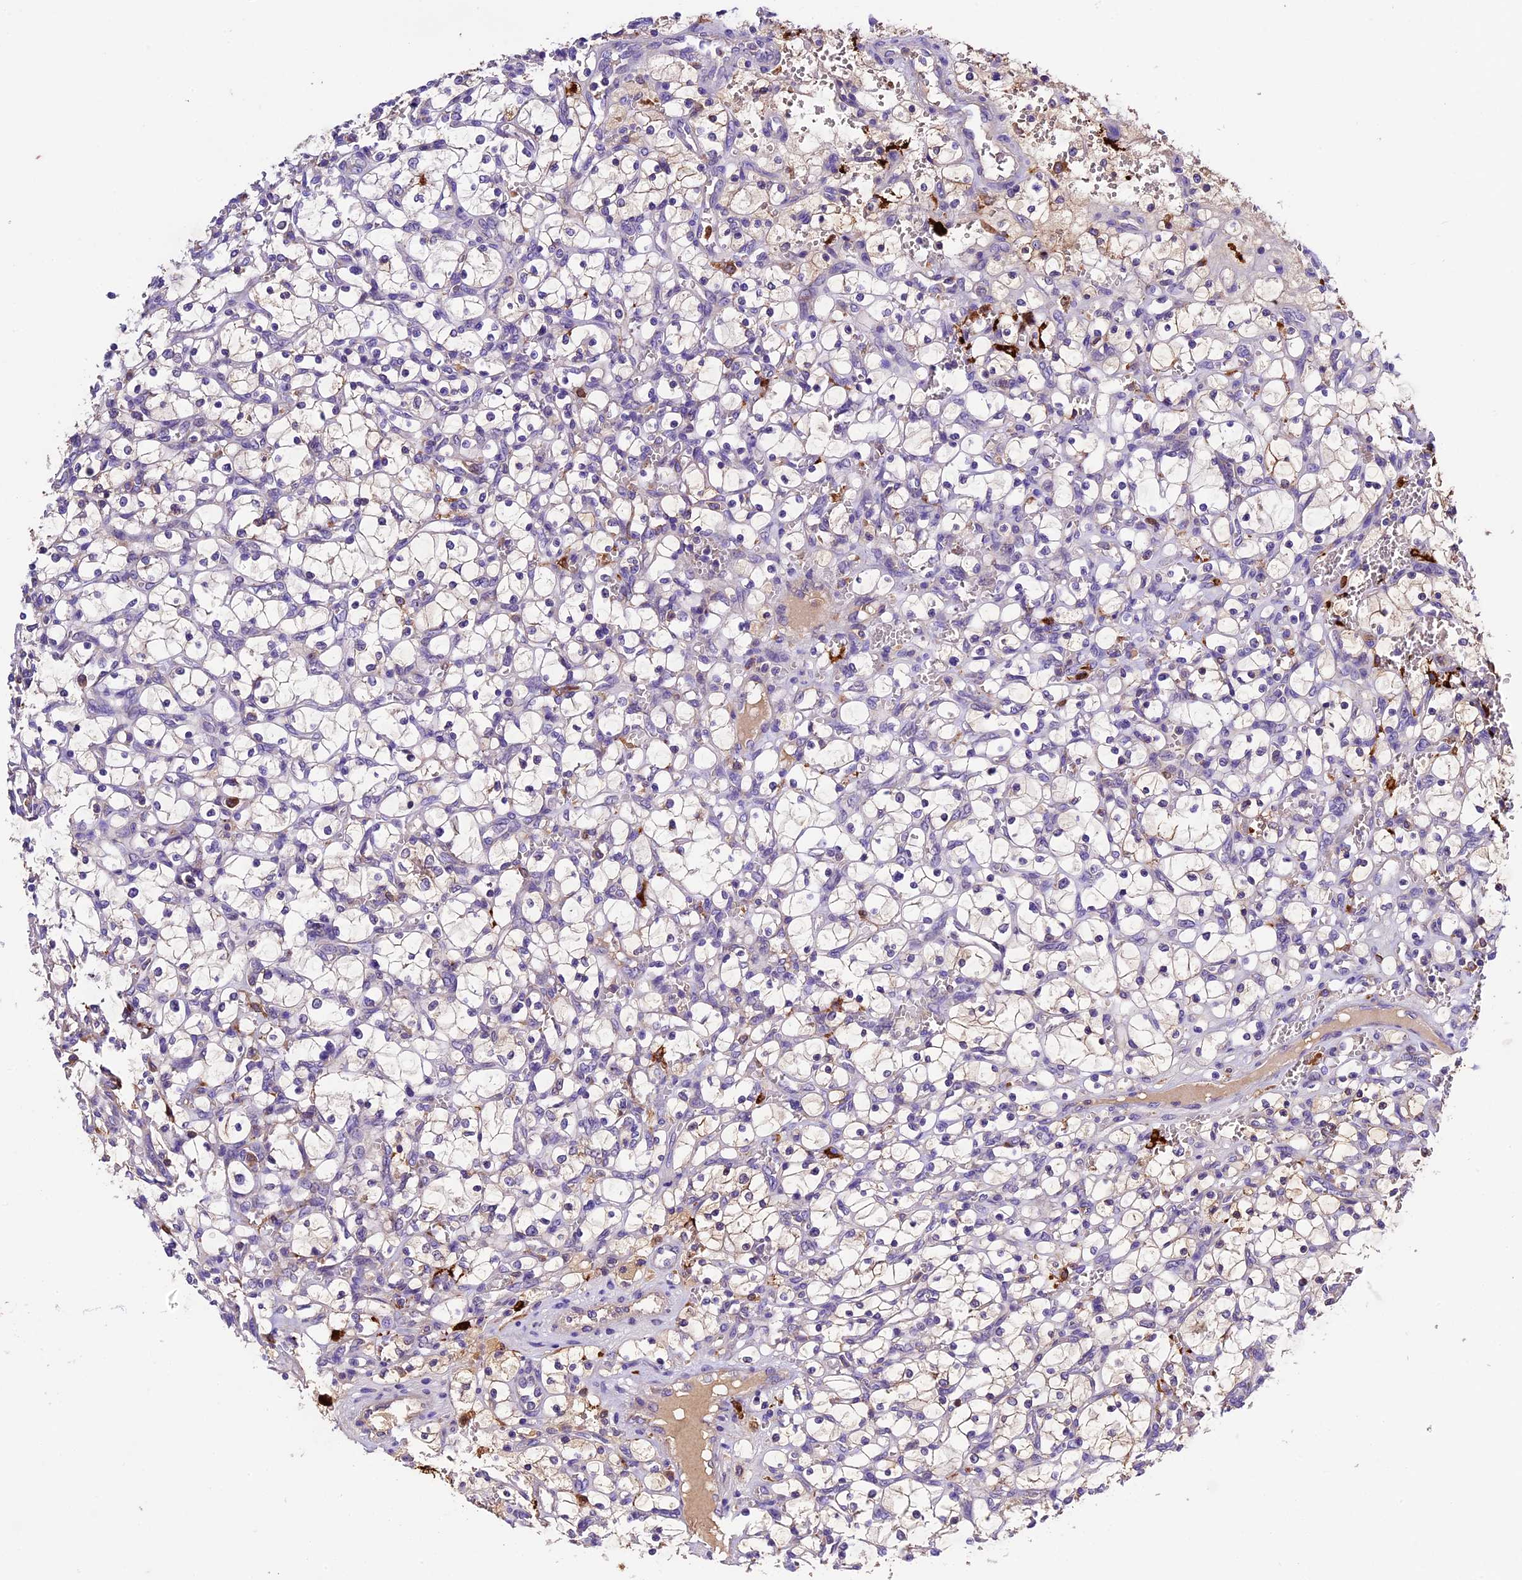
{"staining": {"intensity": "negative", "quantity": "none", "location": "none"}, "tissue": "renal cancer", "cell_type": "Tumor cells", "image_type": "cancer", "snomed": [{"axis": "morphology", "description": "Adenocarcinoma, NOS"}, {"axis": "topography", "description": "Kidney"}], "caption": "Adenocarcinoma (renal) was stained to show a protein in brown. There is no significant staining in tumor cells.", "gene": "CILP2", "patient": {"sex": "female", "age": 69}}